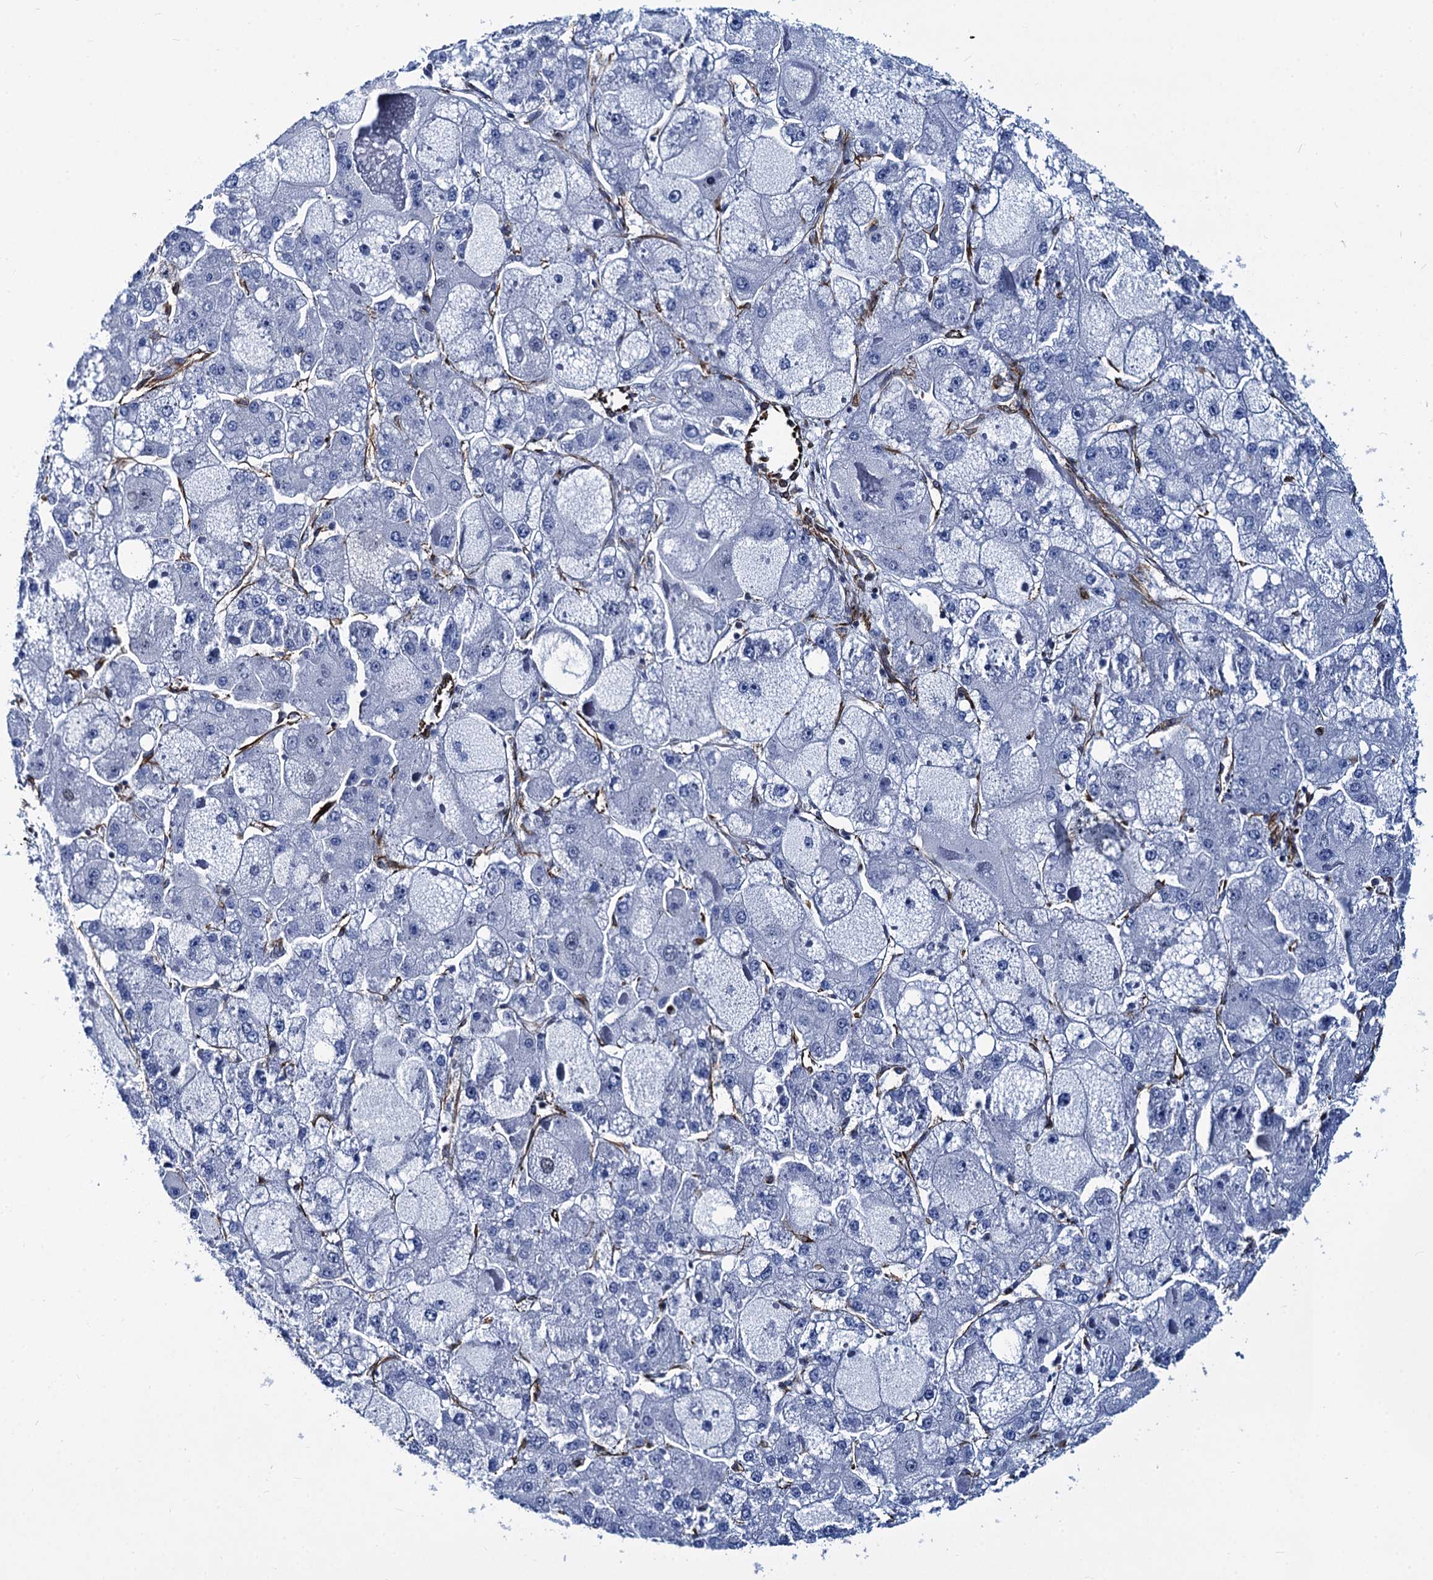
{"staining": {"intensity": "negative", "quantity": "none", "location": "none"}, "tissue": "liver cancer", "cell_type": "Tumor cells", "image_type": "cancer", "snomed": [{"axis": "morphology", "description": "Carcinoma, Hepatocellular, NOS"}, {"axis": "topography", "description": "Liver"}], "caption": "Liver hepatocellular carcinoma was stained to show a protein in brown. There is no significant staining in tumor cells.", "gene": "PGM2", "patient": {"sex": "female", "age": 73}}